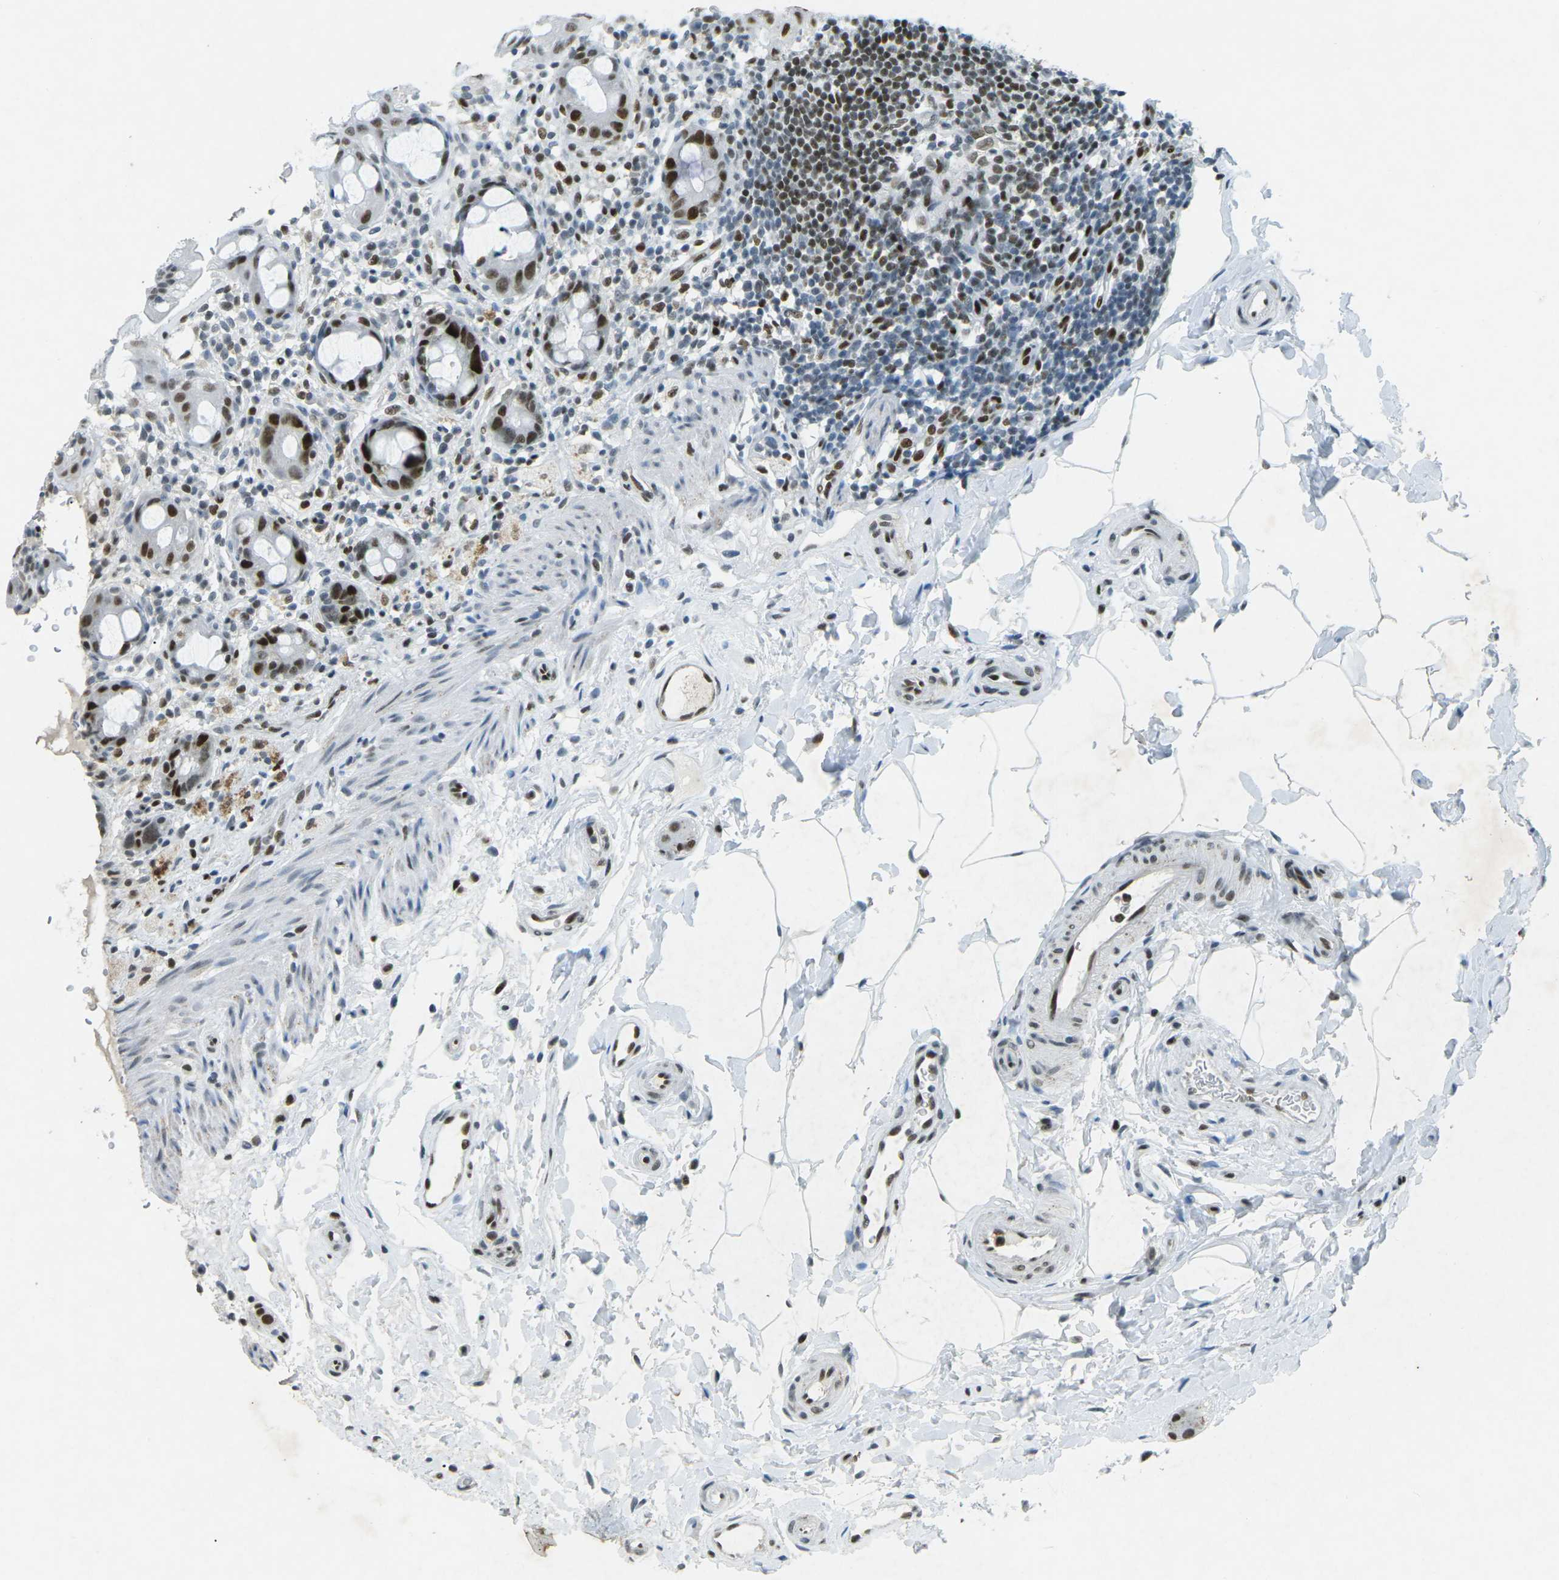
{"staining": {"intensity": "strong", "quantity": ">75%", "location": "nuclear"}, "tissue": "rectum", "cell_type": "Glandular cells", "image_type": "normal", "snomed": [{"axis": "morphology", "description": "Normal tissue, NOS"}, {"axis": "topography", "description": "Rectum"}], "caption": "Human rectum stained with a brown dye shows strong nuclear positive positivity in approximately >75% of glandular cells.", "gene": "RB1", "patient": {"sex": "male", "age": 44}}